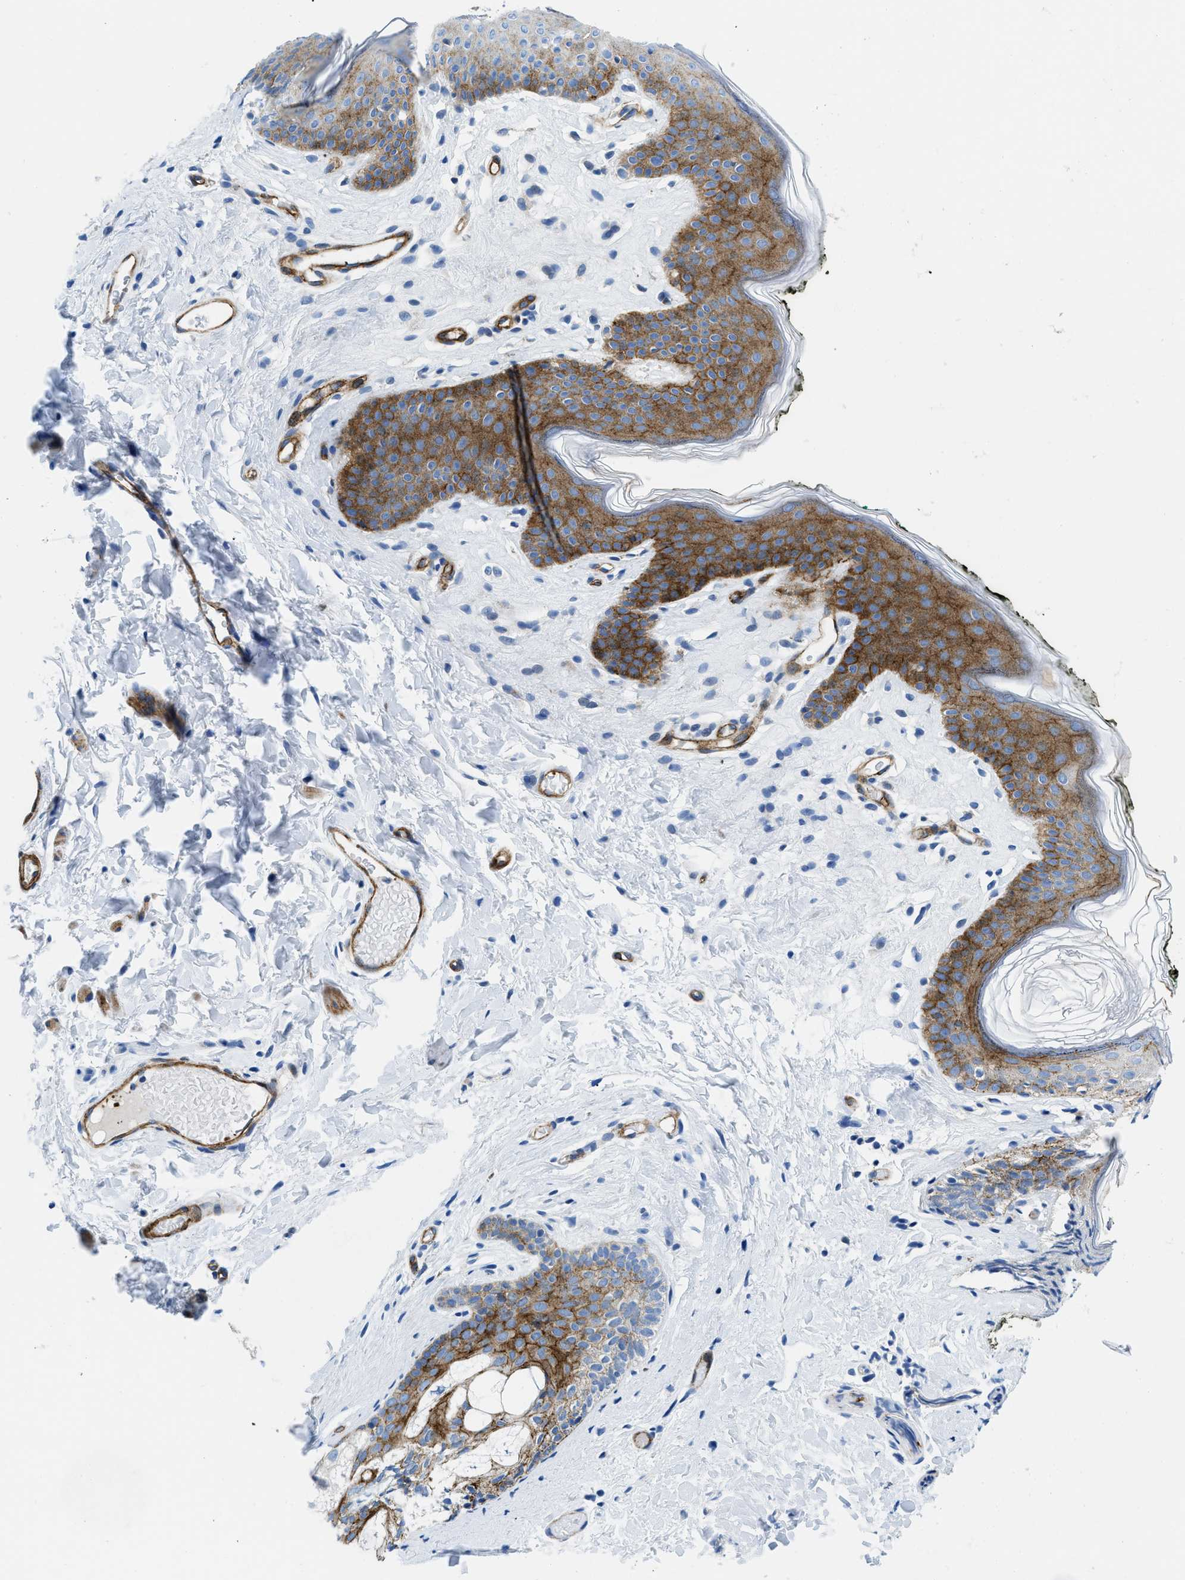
{"staining": {"intensity": "moderate", "quantity": ">75%", "location": "cytoplasmic/membranous"}, "tissue": "skin", "cell_type": "Epidermal cells", "image_type": "normal", "snomed": [{"axis": "morphology", "description": "Normal tissue, NOS"}, {"axis": "morphology", "description": "Inflammation, NOS"}, {"axis": "topography", "description": "Vulva"}], "caption": "Moderate cytoplasmic/membranous staining is present in approximately >75% of epidermal cells in unremarkable skin. Immunohistochemistry stains the protein of interest in brown and the nuclei are stained blue.", "gene": "CUTA", "patient": {"sex": "female", "age": 84}}